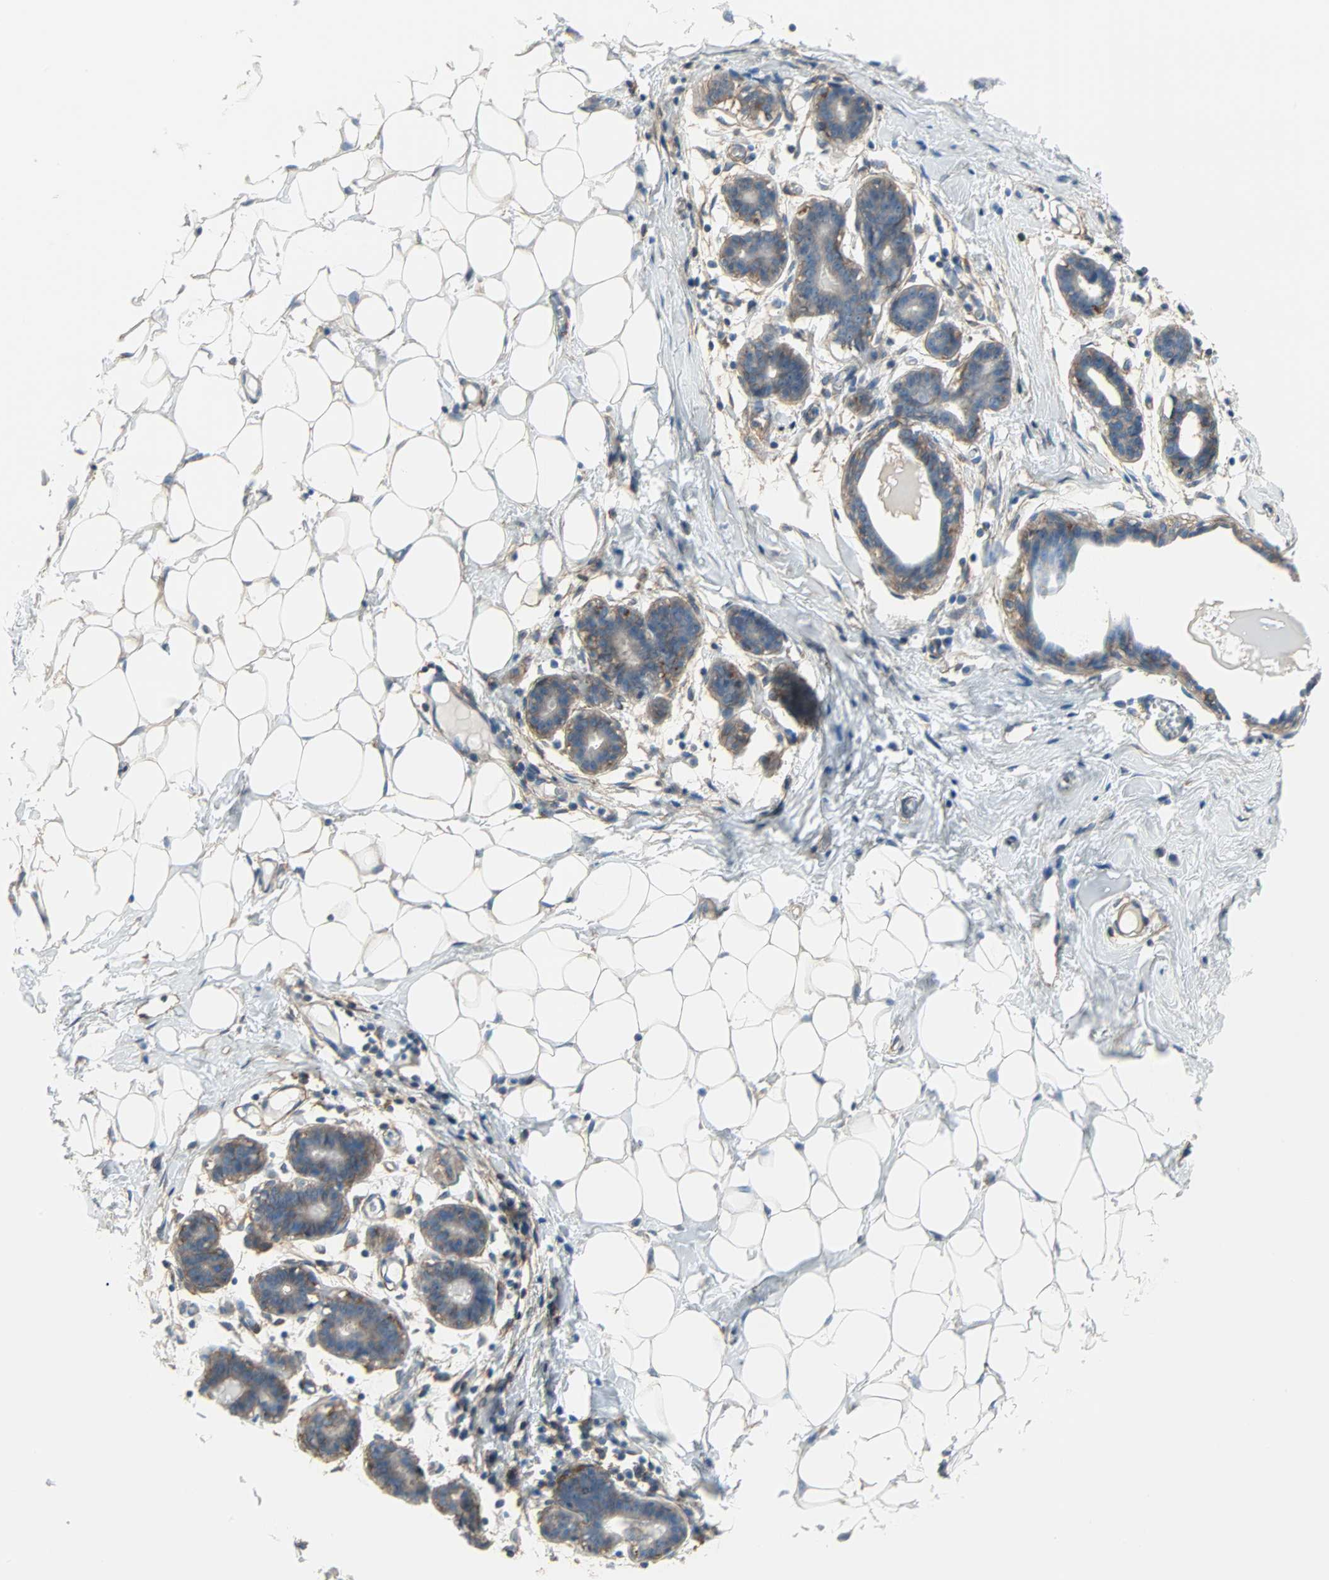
{"staining": {"intensity": "negative", "quantity": "none", "location": "none"}, "tissue": "breast", "cell_type": "Adipocytes", "image_type": "normal", "snomed": [{"axis": "morphology", "description": "Normal tissue, NOS"}, {"axis": "topography", "description": "Breast"}], "caption": "An IHC image of unremarkable breast is shown. There is no staining in adipocytes of breast.", "gene": "EPB41L2", "patient": {"sex": "female", "age": 27}}